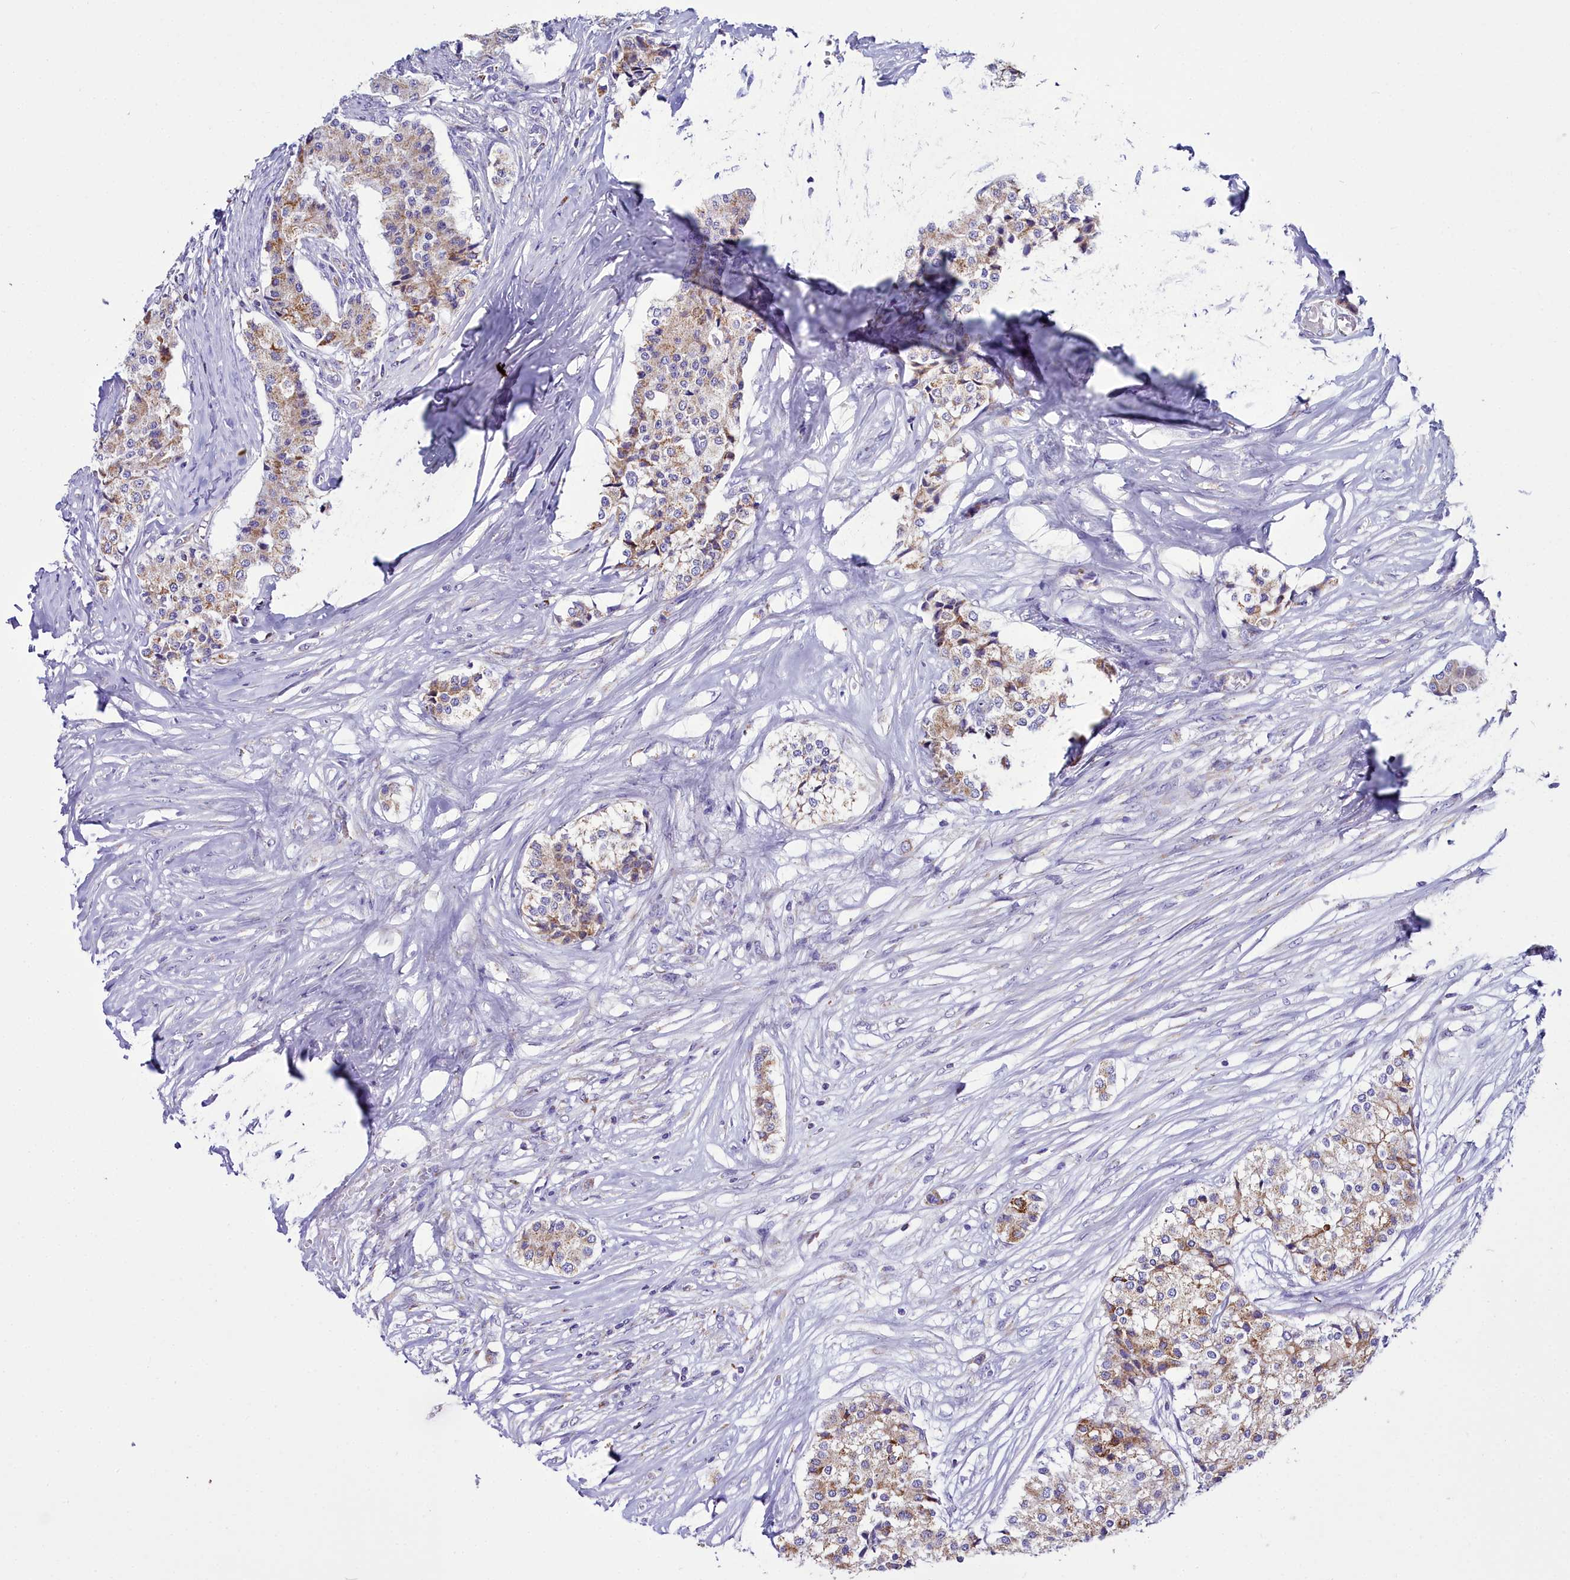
{"staining": {"intensity": "moderate", "quantity": "25%-75%", "location": "cytoplasmic/membranous"}, "tissue": "carcinoid", "cell_type": "Tumor cells", "image_type": "cancer", "snomed": [{"axis": "morphology", "description": "Carcinoid, malignant, NOS"}, {"axis": "topography", "description": "Colon"}], "caption": "Tumor cells demonstrate medium levels of moderate cytoplasmic/membranous staining in approximately 25%-75% of cells in carcinoid.", "gene": "WDFY3", "patient": {"sex": "female", "age": 52}}